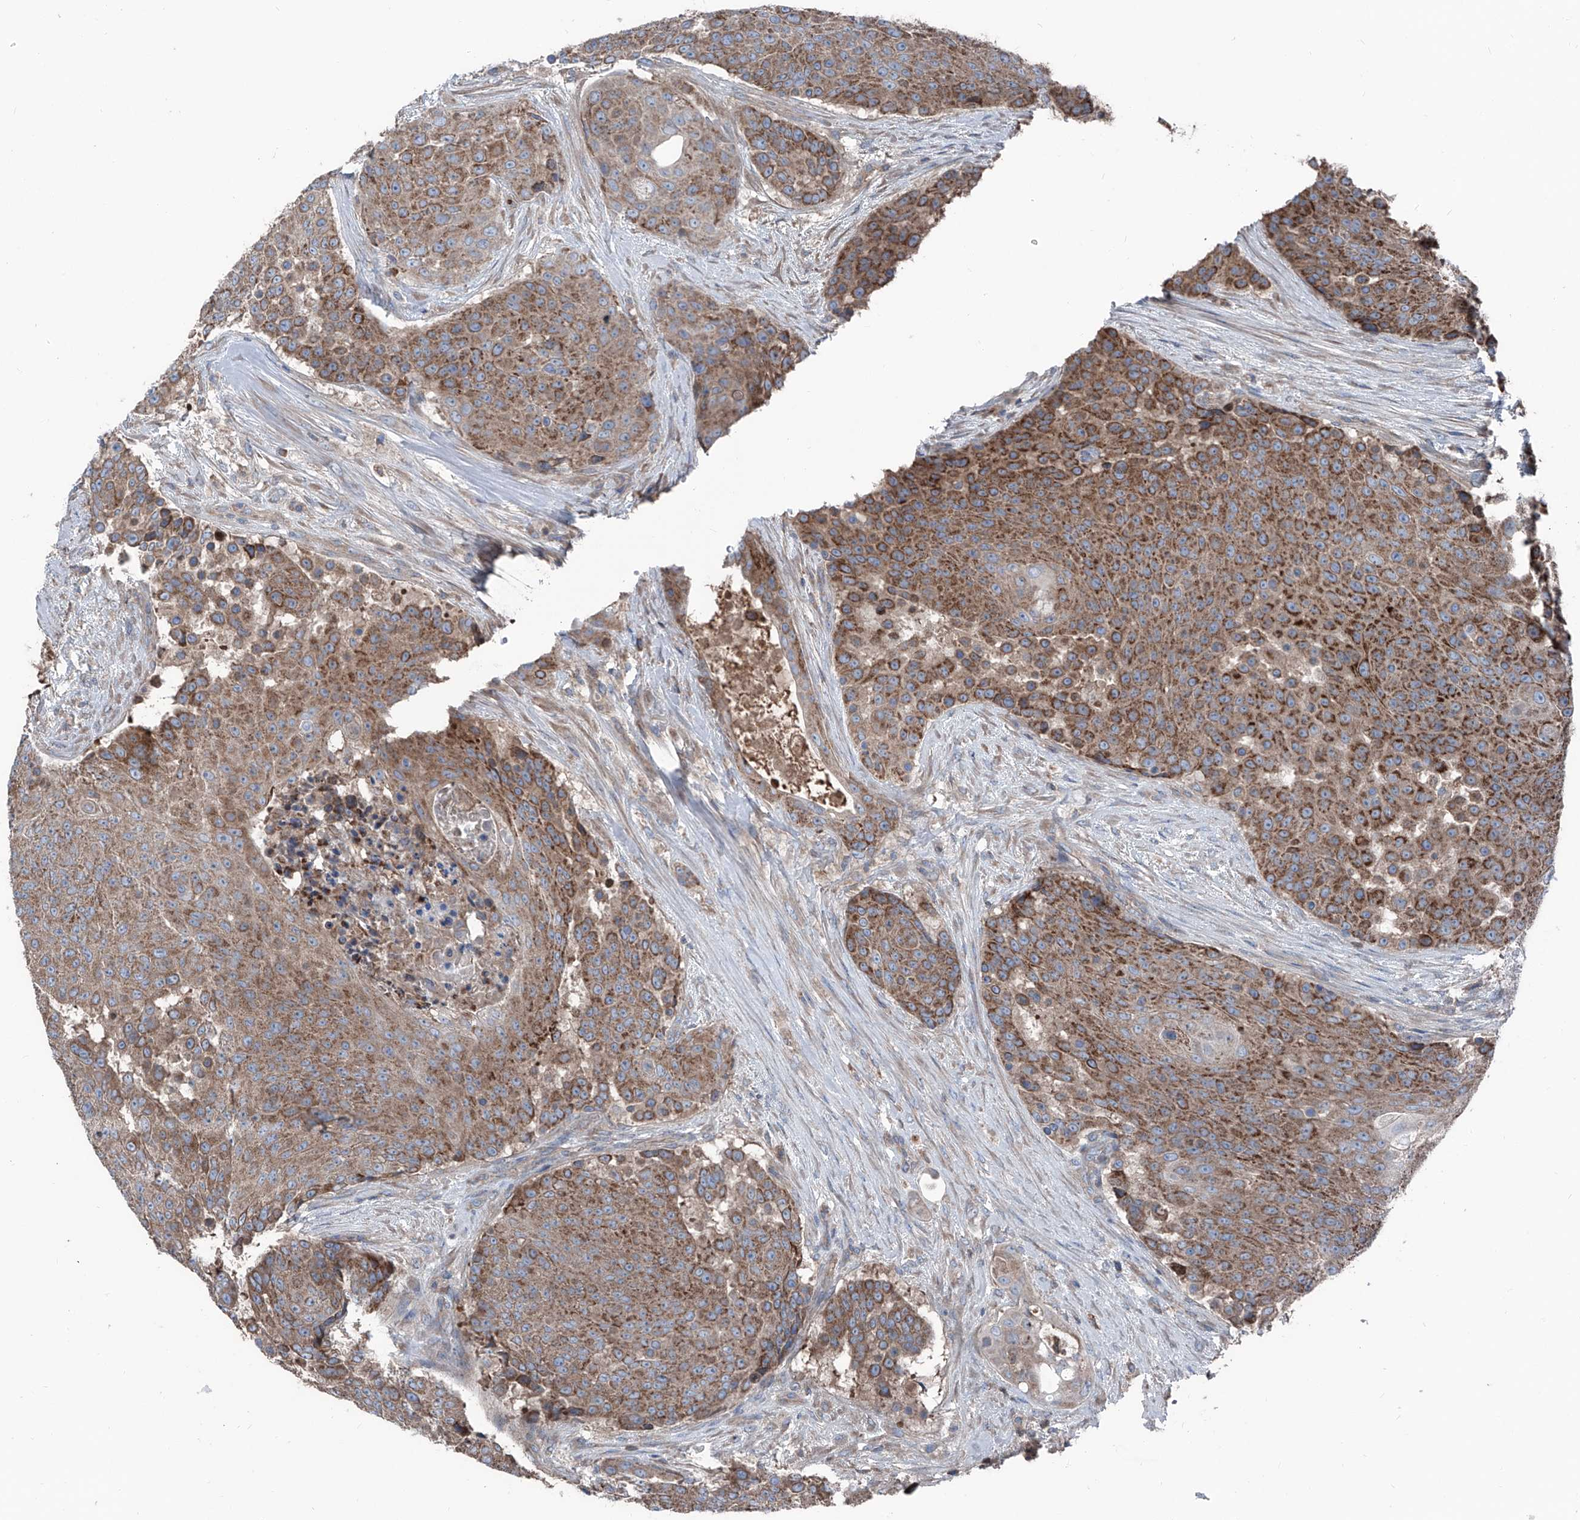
{"staining": {"intensity": "moderate", "quantity": ">75%", "location": "cytoplasmic/membranous"}, "tissue": "urothelial cancer", "cell_type": "Tumor cells", "image_type": "cancer", "snomed": [{"axis": "morphology", "description": "Urothelial carcinoma, High grade"}, {"axis": "topography", "description": "Urinary bladder"}], "caption": "A brown stain labels moderate cytoplasmic/membranous expression of a protein in human urothelial cancer tumor cells.", "gene": "GPAT3", "patient": {"sex": "female", "age": 63}}